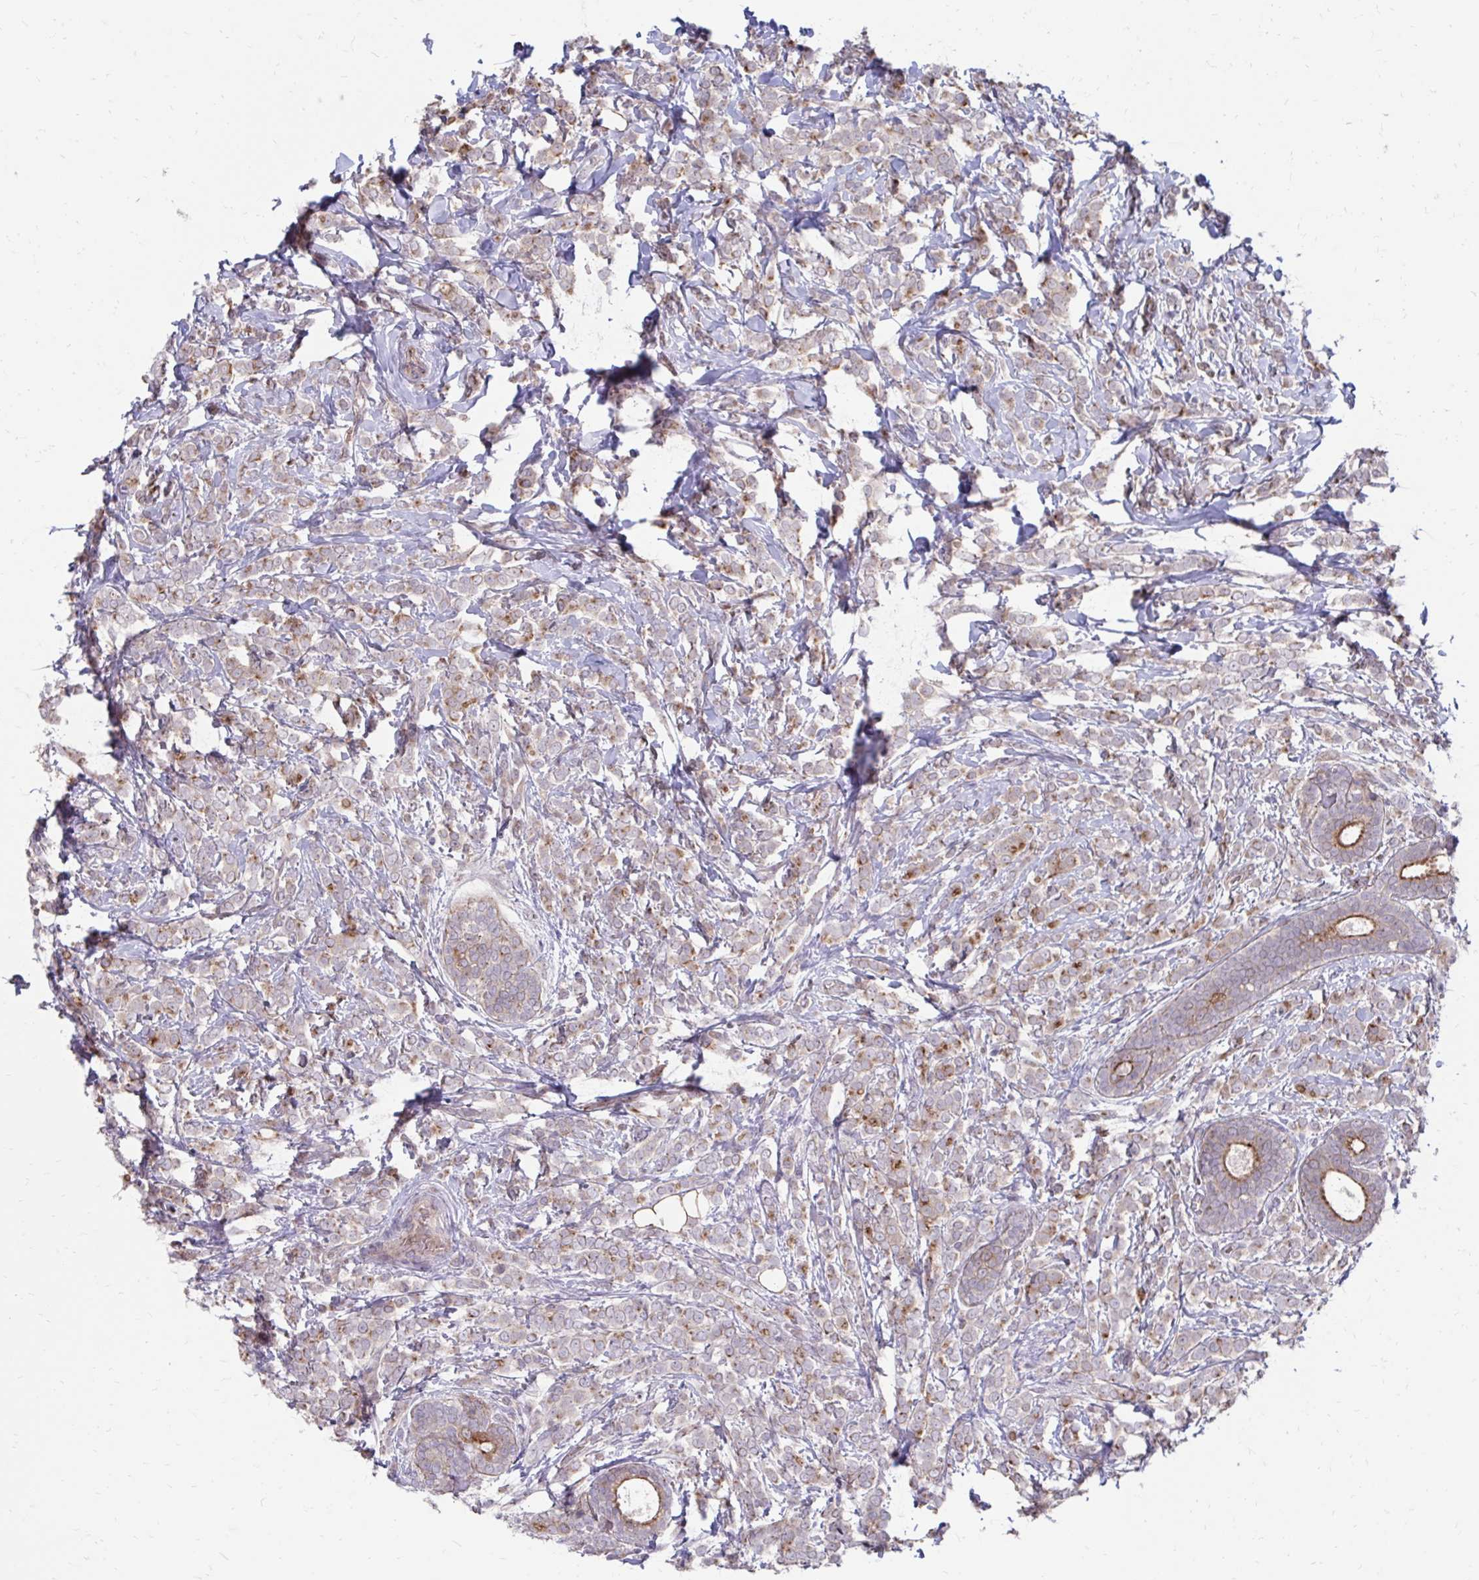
{"staining": {"intensity": "moderate", "quantity": "25%-75%", "location": "cytoplasmic/membranous"}, "tissue": "breast cancer", "cell_type": "Tumor cells", "image_type": "cancer", "snomed": [{"axis": "morphology", "description": "Lobular carcinoma"}, {"axis": "topography", "description": "Breast"}], "caption": "A micrograph of breast lobular carcinoma stained for a protein reveals moderate cytoplasmic/membranous brown staining in tumor cells.", "gene": "ITPR2", "patient": {"sex": "female", "age": 49}}